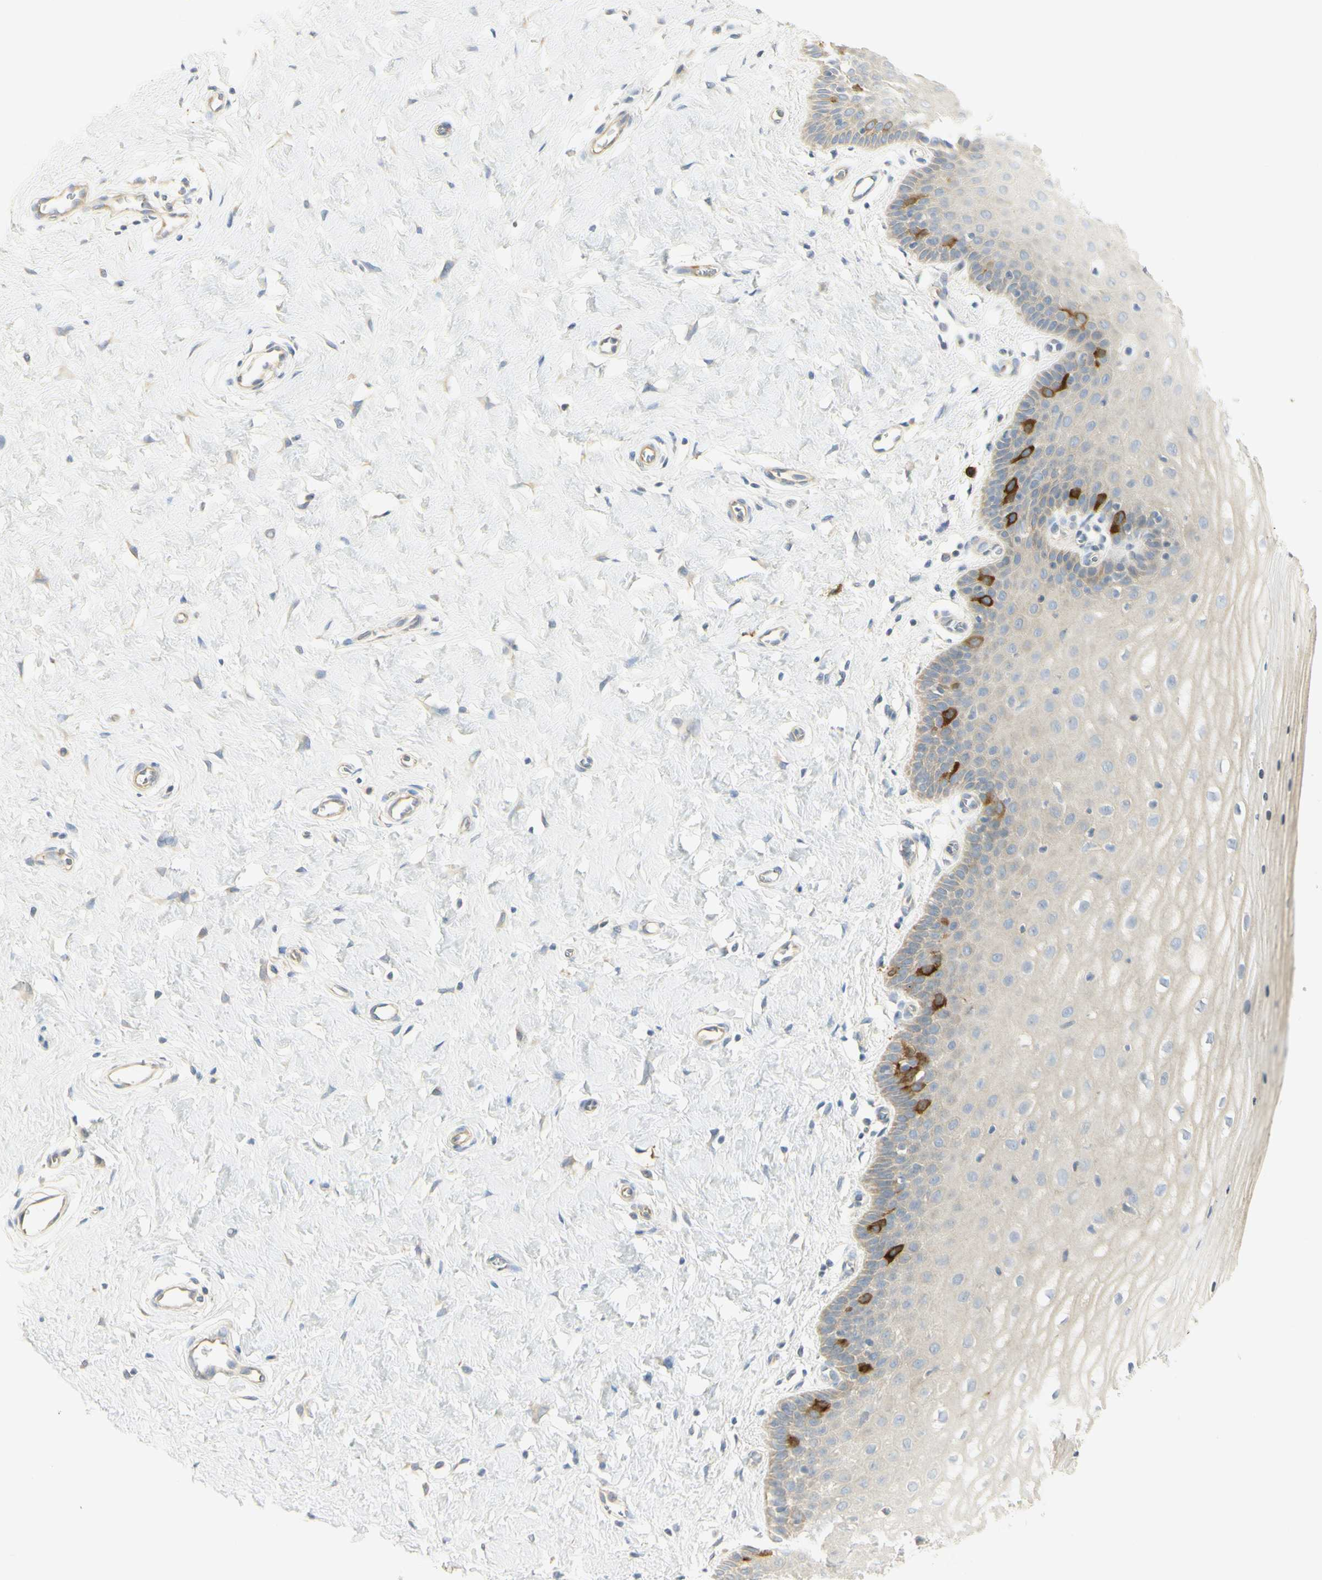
{"staining": {"intensity": "weak", "quantity": "<25%", "location": "cytoplasmic/membranous"}, "tissue": "cervix", "cell_type": "Glandular cells", "image_type": "normal", "snomed": [{"axis": "morphology", "description": "Normal tissue, NOS"}, {"axis": "topography", "description": "Cervix"}], "caption": "The immunohistochemistry (IHC) image has no significant staining in glandular cells of cervix. The staining was performed using DAB to visualize the protein expression in brown, while the nuclei were stained in blue with hematoxylin (Magnification: 20x).", "gene": "KIF11", "patient": {"sex": "female", "age": 55}}